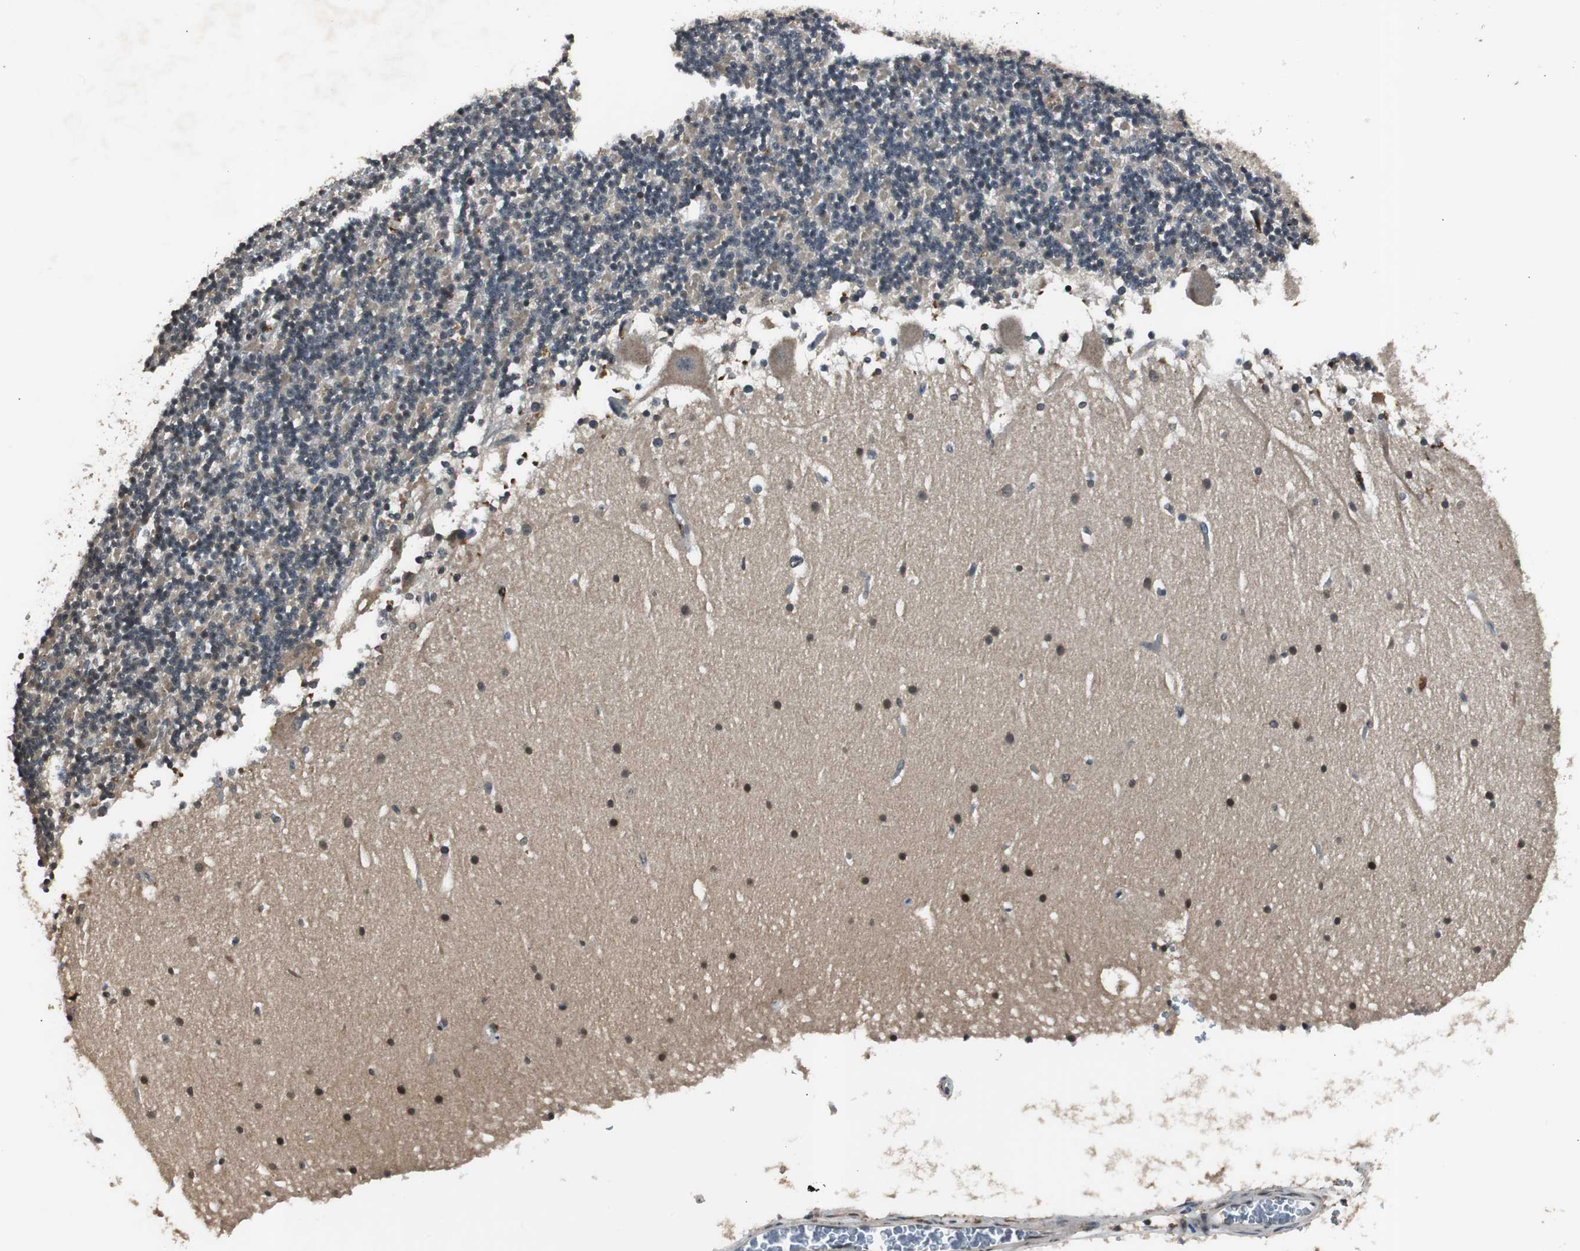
{"staining": {"intensity": "weak", "quantity": "<25%", "location": "cytoplasmic/membranous"}, "tissue": "cerebellum", "cell_type": "Cells in granular layer", "image_type": "normal", "snomed": [{"axis": "morphology", "description": "Normal tissue, NOS"}, {"axis": "topography", "description": "Cerebellum"}], "caption": "This is an IHC histopathology image of normal human cerebellum. There is no positivity in cells in granular layer.", "gene": "BOLA1", "patient": {"sex": "female", "age": 19}}